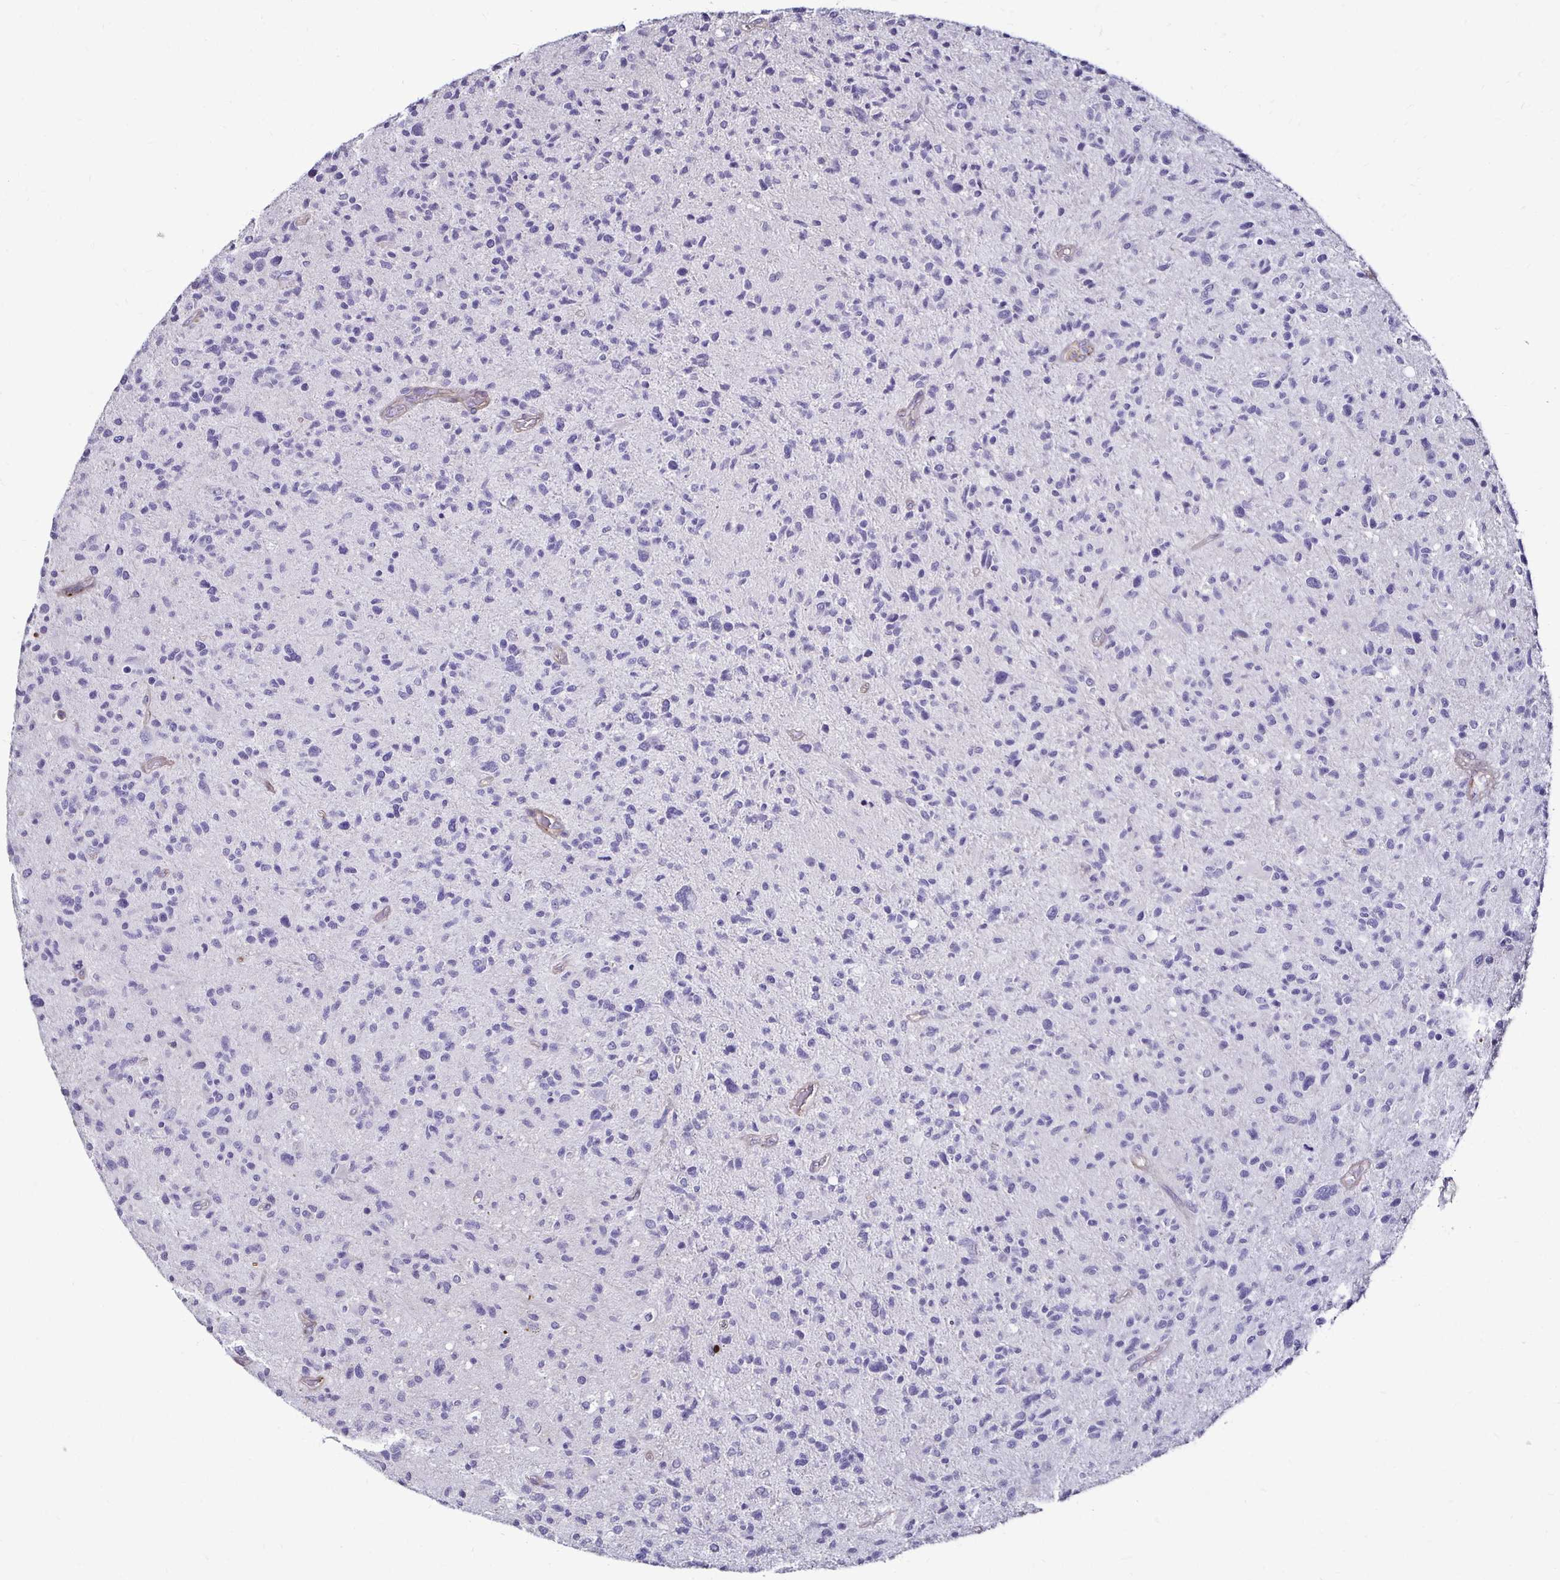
{"staining": {"intensity": "negative", "quantity": "none", "location": "none"}, "tissue": "glioma", "cell_type": "Tumor cells", "image_type": "cancer", "snomed": [{"axis": "morphology", "description": "Glioma, malignant, High grade"}, {"axis": "topography", "description": "Brain"}], "caption": "Photomicrograph shows no protein positivity in tumor cells of glioma tissue.", "gene": "ITGB1", "patient": {"sex": "female", "age": 70}}